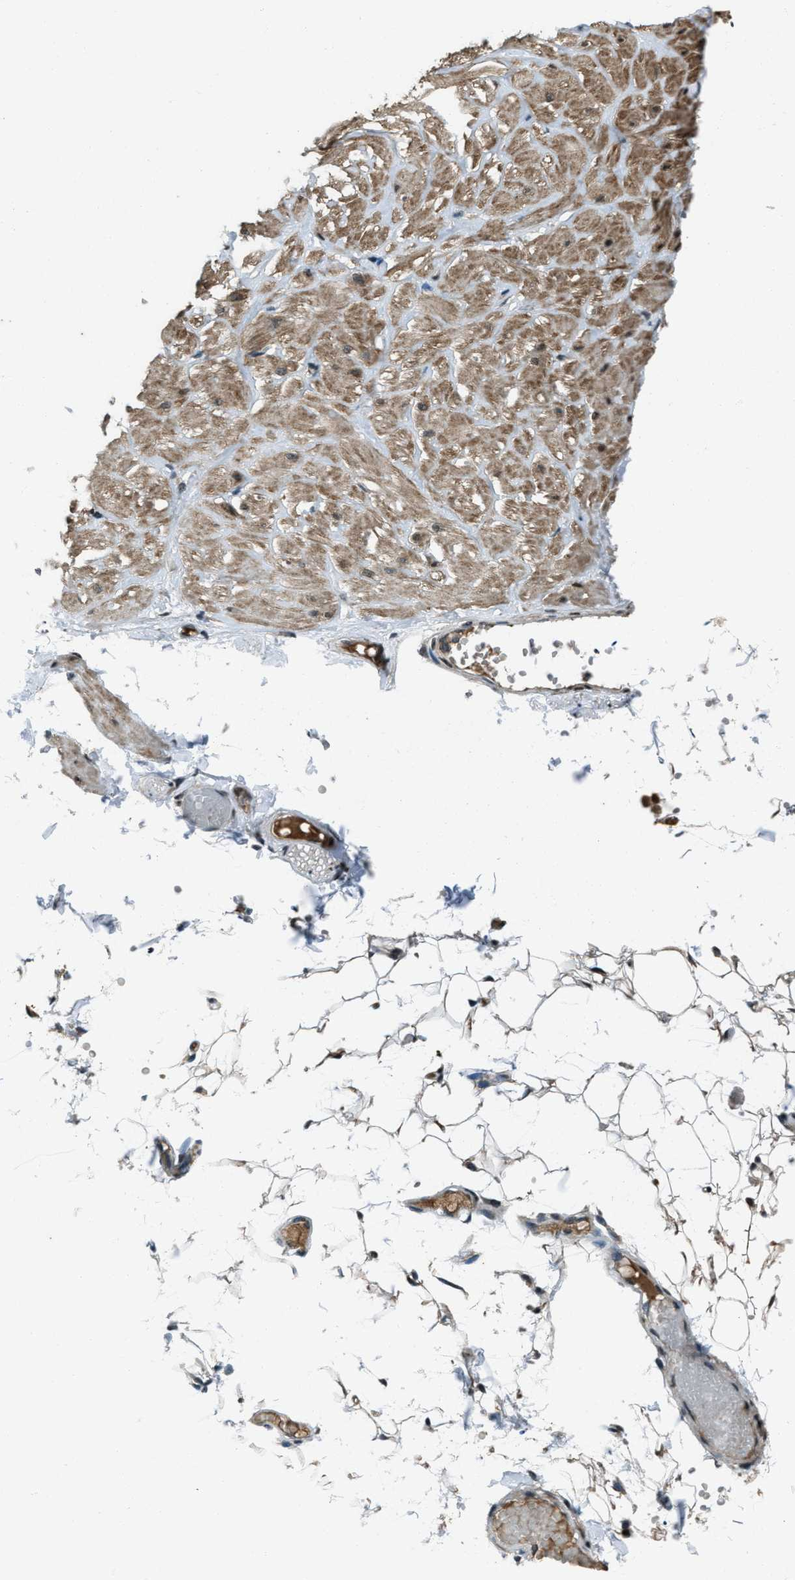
{"staining": {"intensity": "moderate", "quantity": ">75%", "location": "cytoplasmic/membranous"}, "tissue": "adipose tissue", "cell_type": "Adipocytes", "image_type": "normal", "snomed": [{"axis": "morphology", "description": "Normal tissue, NOS"}, {"axis": "topography", "description": "Adipose tissue"}, {"axis": "topography", "description": "Vascular tissue"}, {"axis": "topography", "description": "Peripheral nerve tissue"}], "caption": "High-power microscopy captured an immunohistochemistry micrograph of normal adipose tissue, revealing moderate cytoplasmic/membranous expression in approximately >75% of adipocytes. (DAB (3,3'-diaminobenzidine) IHC with brightfield microscopy, high magnification).", "gene": "SVIL", "patient": {"sex": "male", "age": 25}}